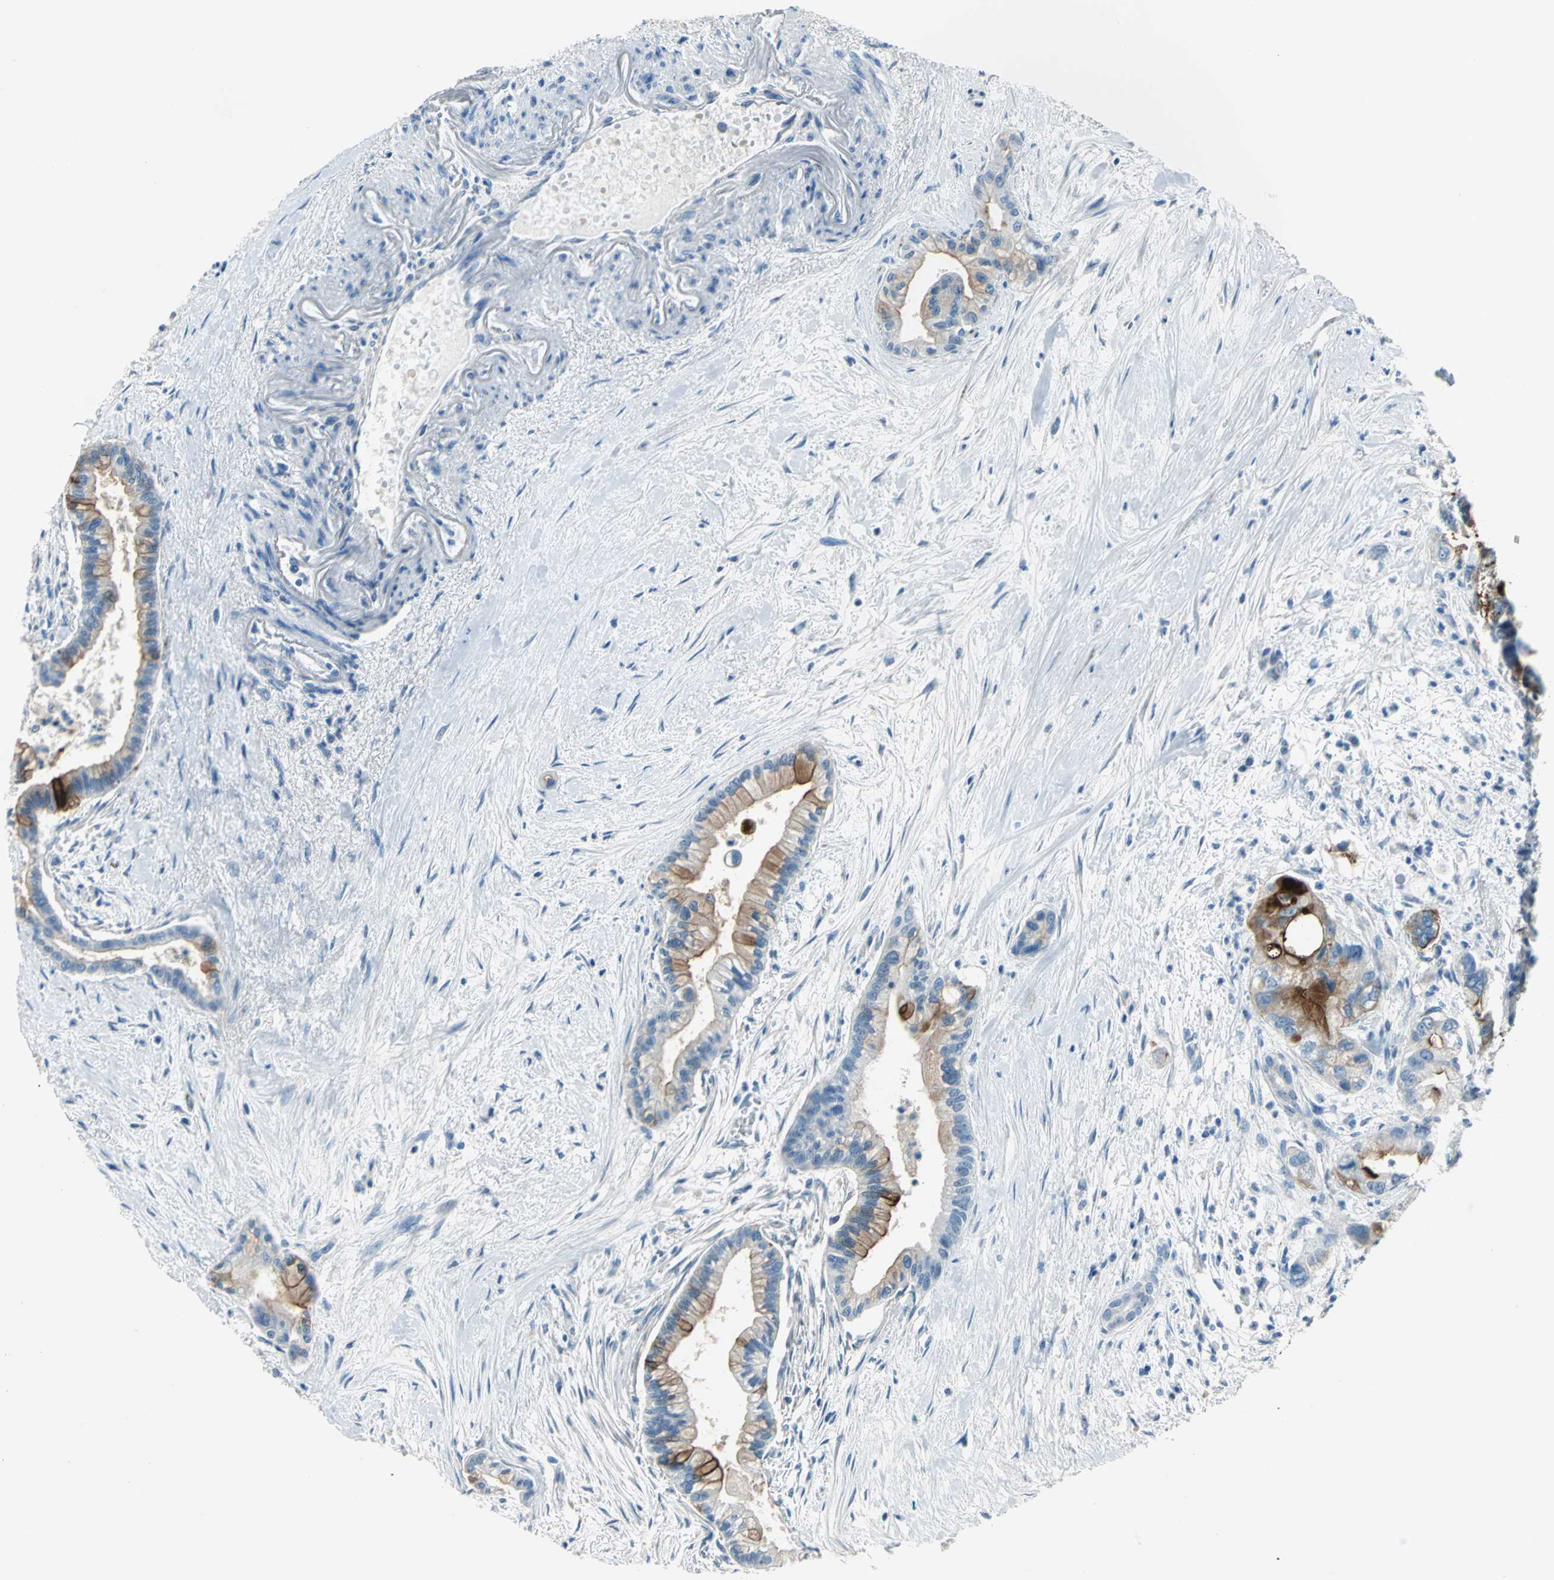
{"staining": {"intensity": "strong", "quantity": "<25%", "location": "cytoplasmic/membranous"}, "tissue": "pancreatic cancer", "cell_type": "Tumor cells", "image_type": "cancer", "snomed": [{"axis": "morphology", "description": "Adenocarcinoma, NOS"}, {"axis": "topography", "description": "Pancreas"}], "caption": "Tumor cells show medium levels of strong cytoplasmic/membranous expression in about <25% of cells in pancreatic adenocarcinoma.", "gene": "MUC4", "patient": {"sex": "male", "age": 70}}